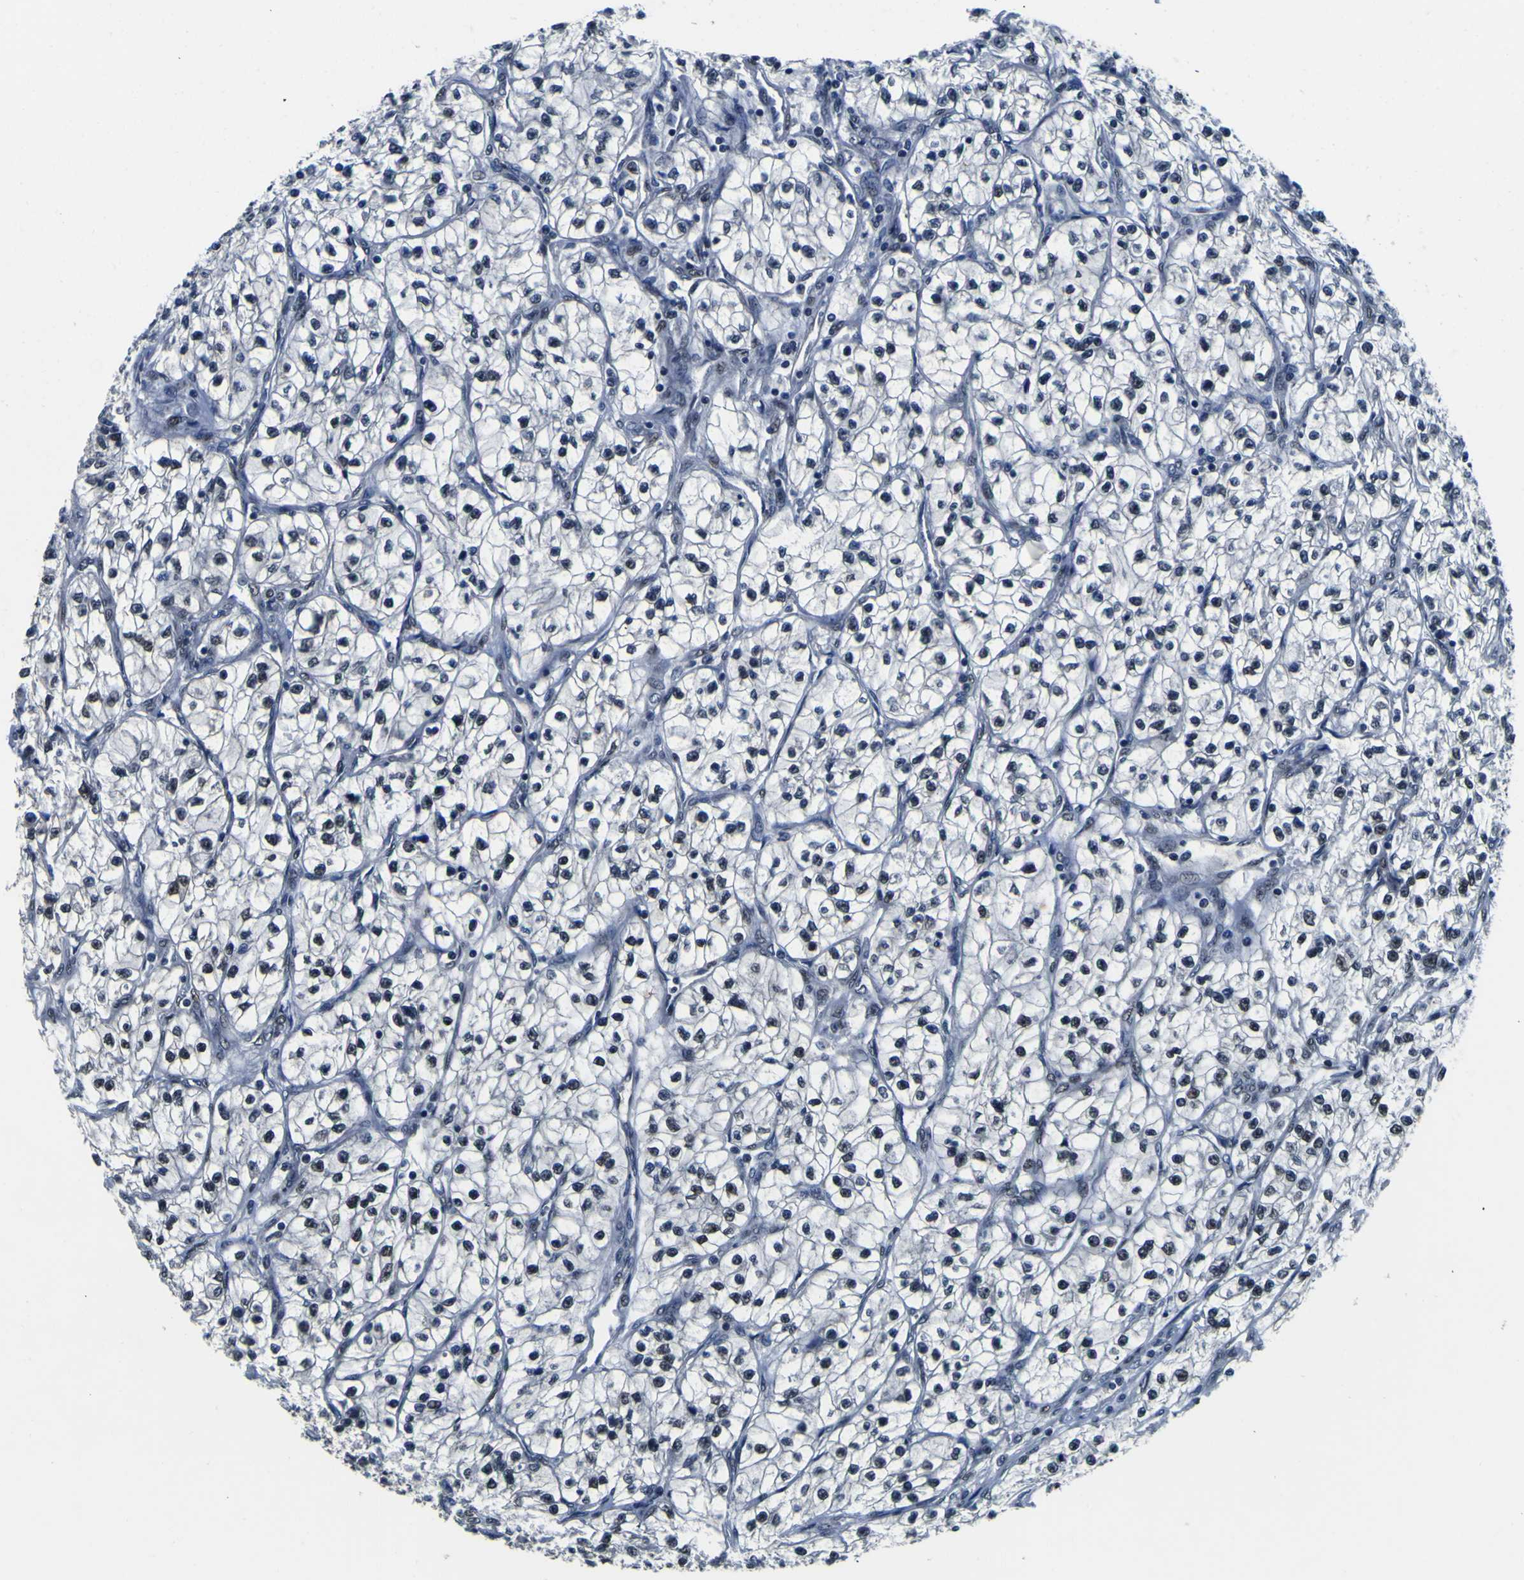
{"staining": {"intensity": "negative", "quantity": "none", "location": "none"}, "tissue": "renal cancer", "cell_type": "Tumor cells", "image_type": "cancer", "snomed": [{"axis": "morphology", "description": "Adenocarcinoma, NOS"}, {"axis": "topography", "description": "Kidney"}], "caption": "DAB (3,3'-diaminobenzidine) immunohistochemical staining of human adenocarcinoma (renal) reveals no significant positivity in tumor cells.", "gene": "CUL4B", "patient": {"sex": "female", "age": 57}}